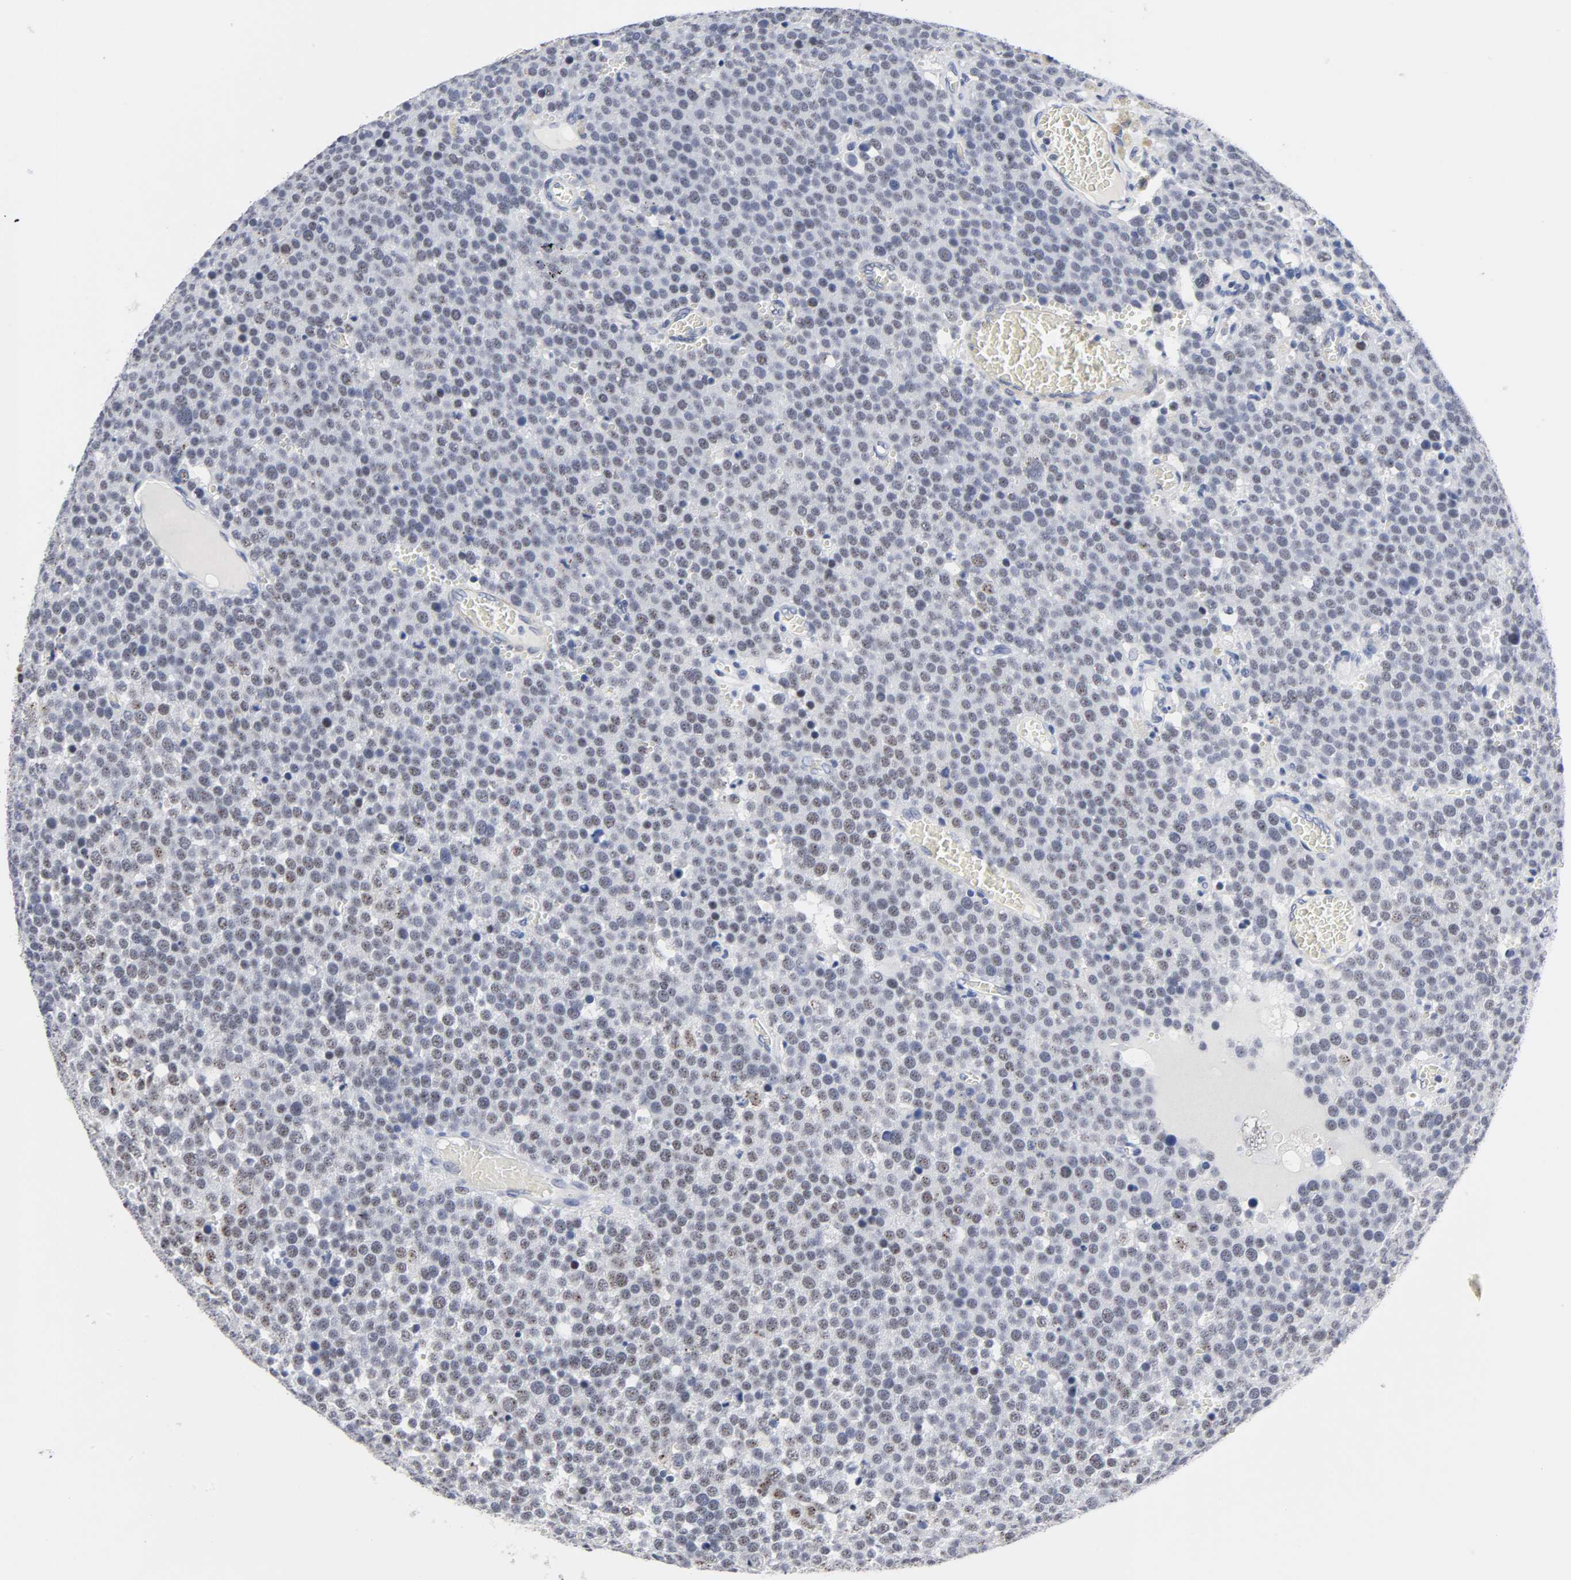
{"staining": {"intensity": "weak", "quantity": "<25%", "location": "cytoplasmic/membranous,nuclear"}, "tissue": "testis cancer", "cell_type": "Tumor cells", "image_type": "cancer", "snomed": [{"axis": "morphology", "description": "Seminoma, NOS"}, {"axis": "topography", "description": "Testis"}], "caption": "The immunohistochemistry histopathology image has no significant expression in tumor cells of testis seminoma tissue.", "gene": "GRHL2", "patient": {"sex": "male", "age": 71}}